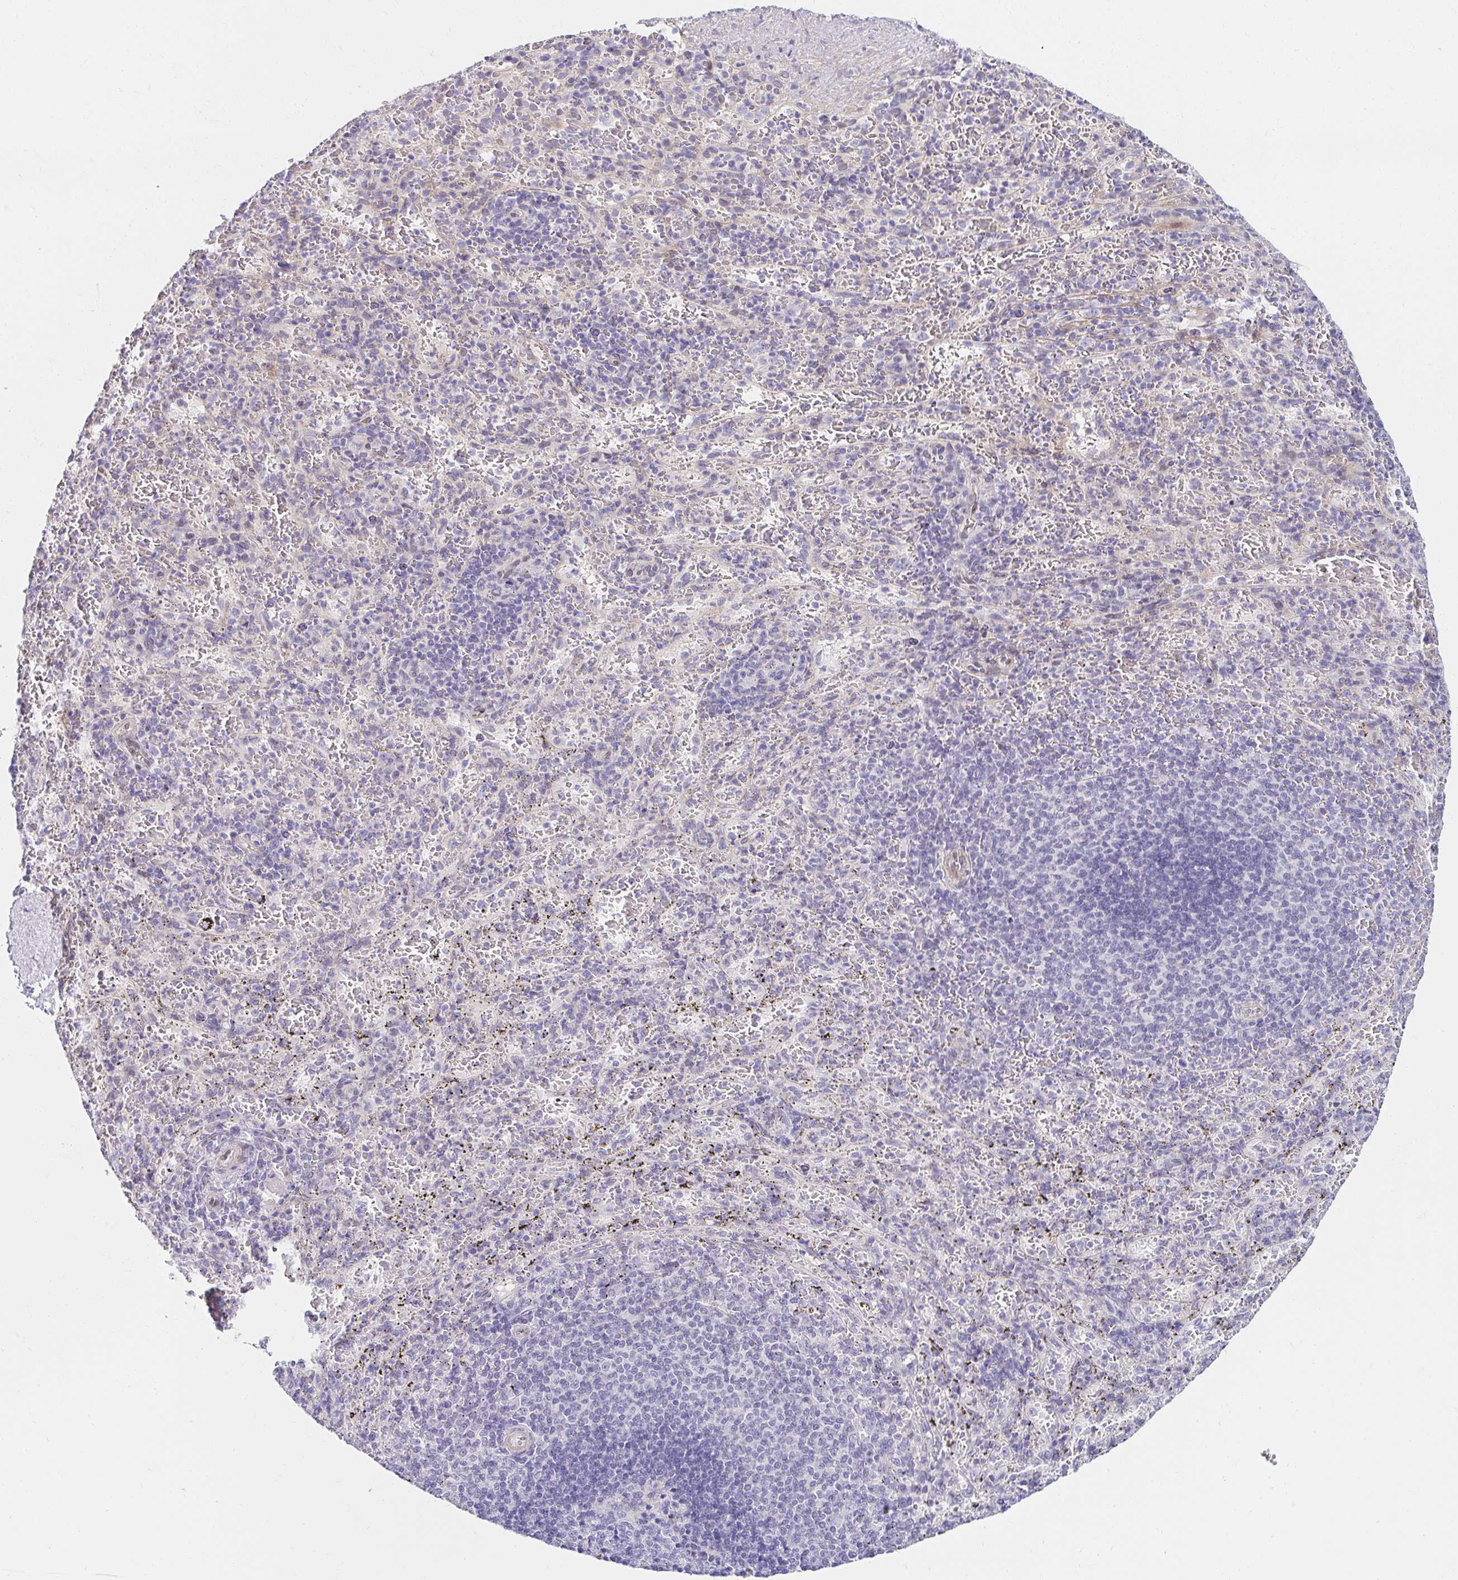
{"staining": {"intensity": "negative", "quantity": "none", "location": "none"}, "tissue": "spleen", "cell_type": "Cells in red pulp", "image_type": "normal", "snomed": [{"axis": "morphology", "description": "Normal tissue, NOS"}, {"axis": "topography", "description": "Spleen"}], "caption": "Immunohistochemistry image of benign human spleen stained for a protein (brown), which reveals no positivity in cells in red pulp.", "gene": "AKAP14", "patient": {"sex": "male", "age": 57}}